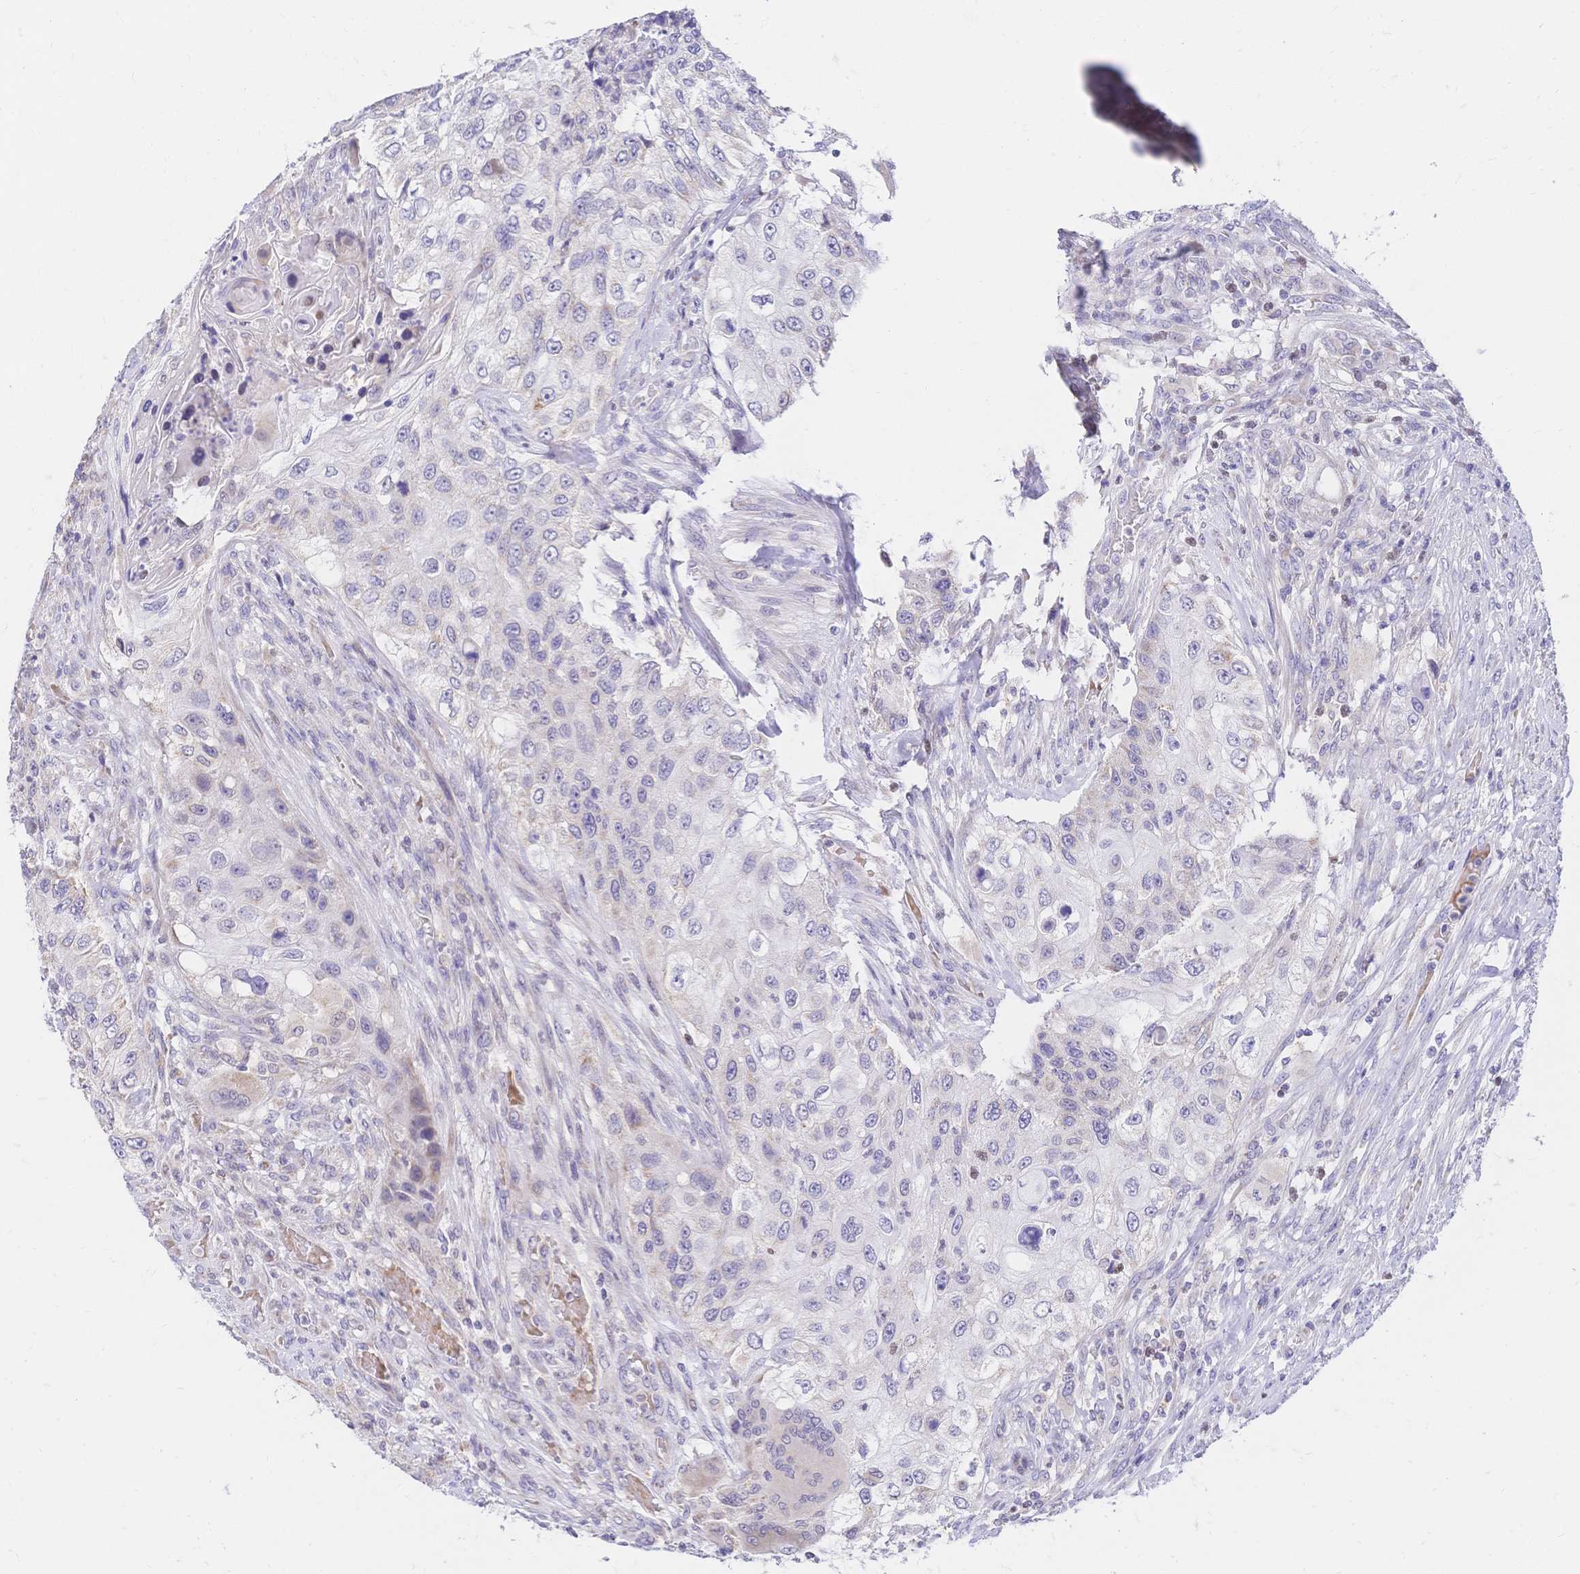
{"staining": {"intensity": "negative", "quantity": "none", "location": "none"}, "tissue": "urothelial cancer", "cell_type": "Tumor cells", "image_type": "cancer", "snomed": [{"axis": "morphology", "description": "Urothelial carcinoma, High grade"}, {"axis": "topography", "description": "Urinary bladder"}], "caption": "High magnification brightfield microscopy of high-grade urothelial carcinoma stained with DAB (3,3'-diaminobenzidine) (brown) and counterstained with hematoxylin (blue): tumor cells show no significant expression.", "gene": "CLEC18B", "patient": {"sex": "female", "age": 60}}